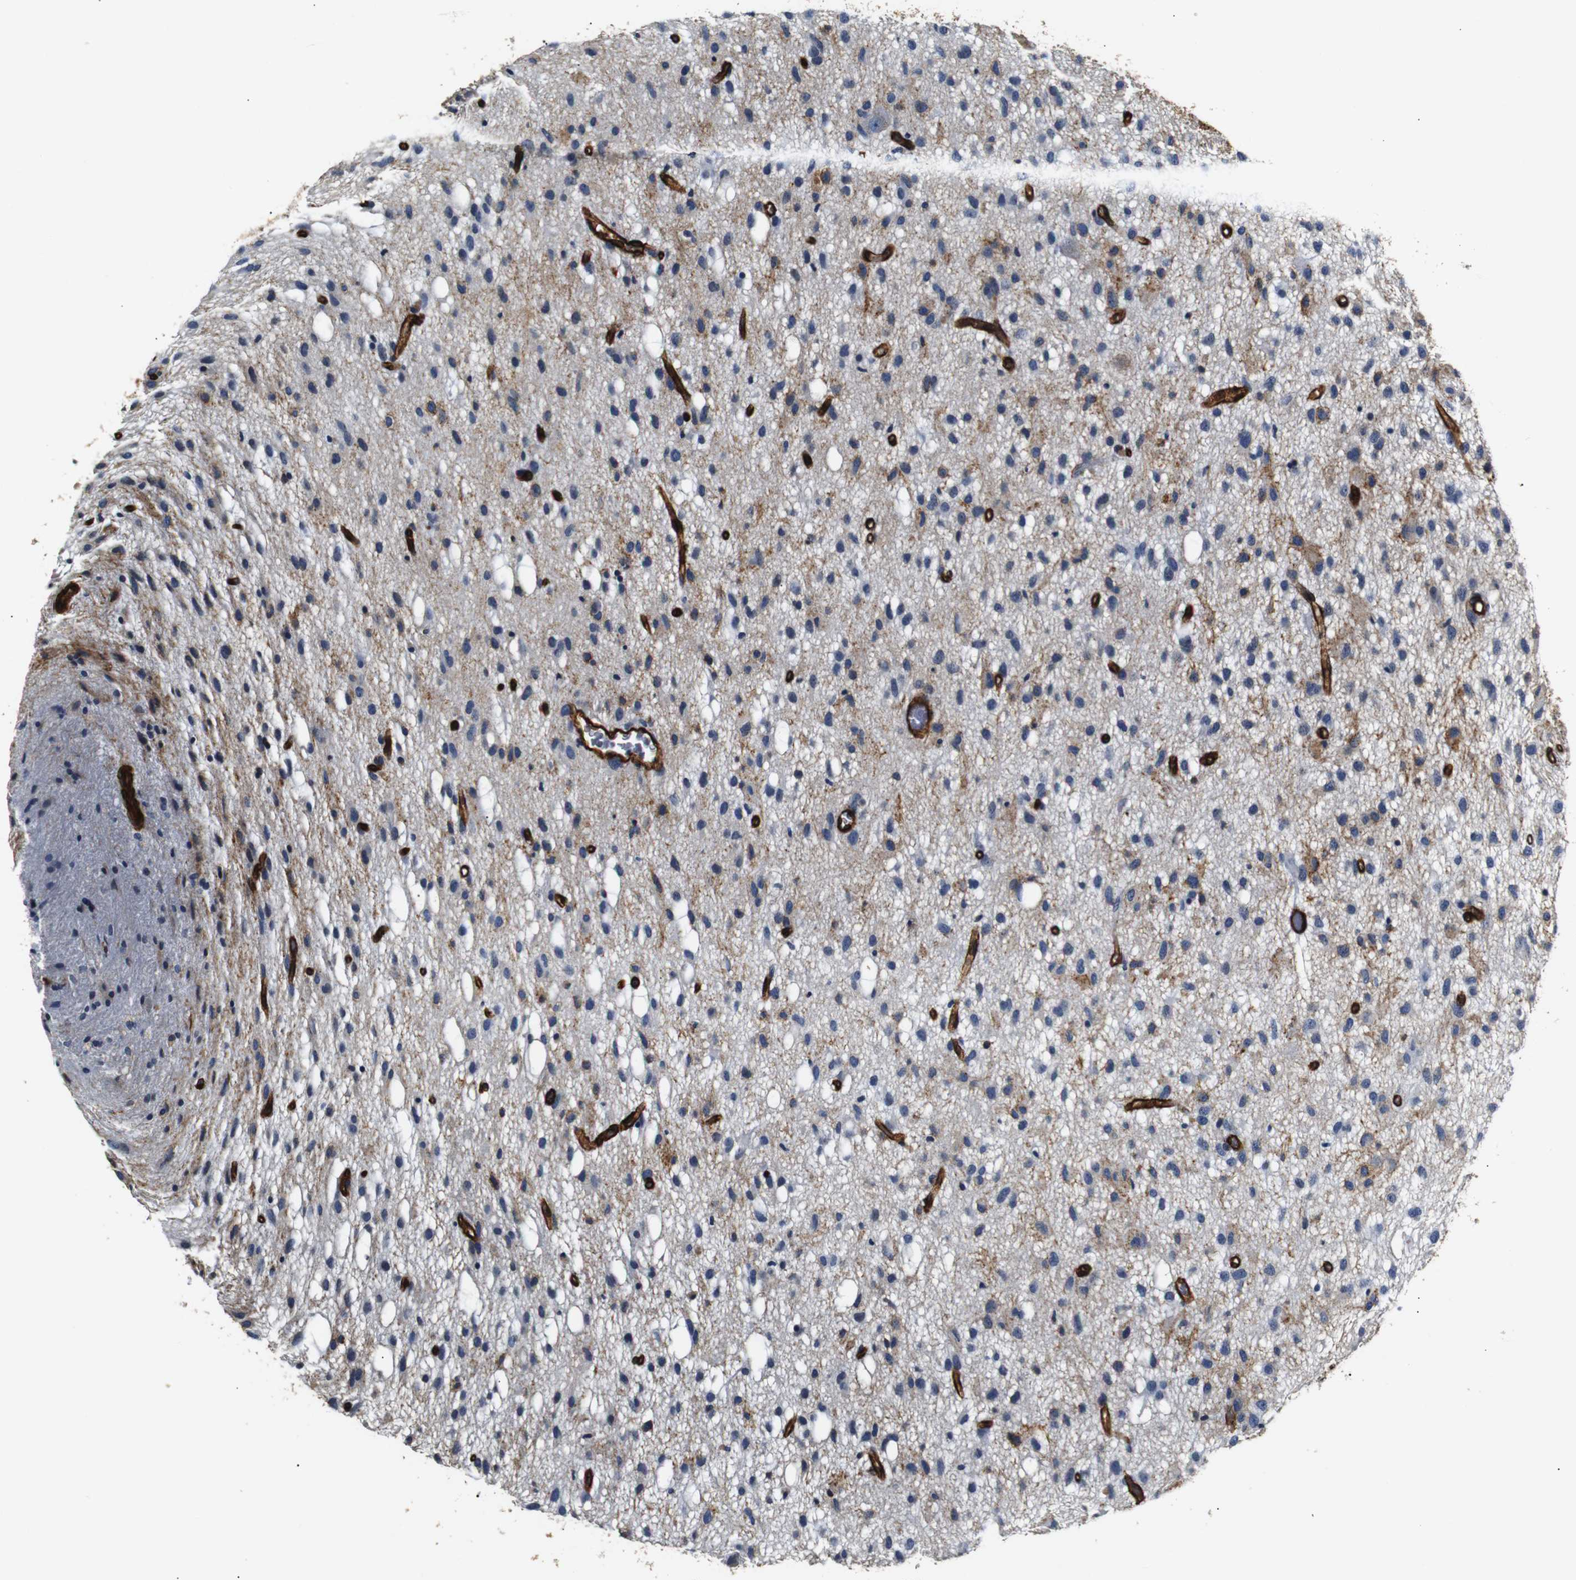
{"staining": {"intensity": "weak", "quantity": "25%-75%", "location": "cytoplasmic/membranous"}, "tissue": "glioma", "cell_type": "Tumor cells", "image_type": "cancer", "snomed": [{"axis": "morphology", "description": "Glioma, malignant, Low grade"}, {"axis": "topography", "description": "Brain"}], "caption": "Immunohistochemical staining of glioma reveals low levels of weak cytoplasmic/membranous protein staining in approximately 25%-75% of tumor cells.", "gene": "CAV2", "patient": {"sex": "male", "age": 77}}